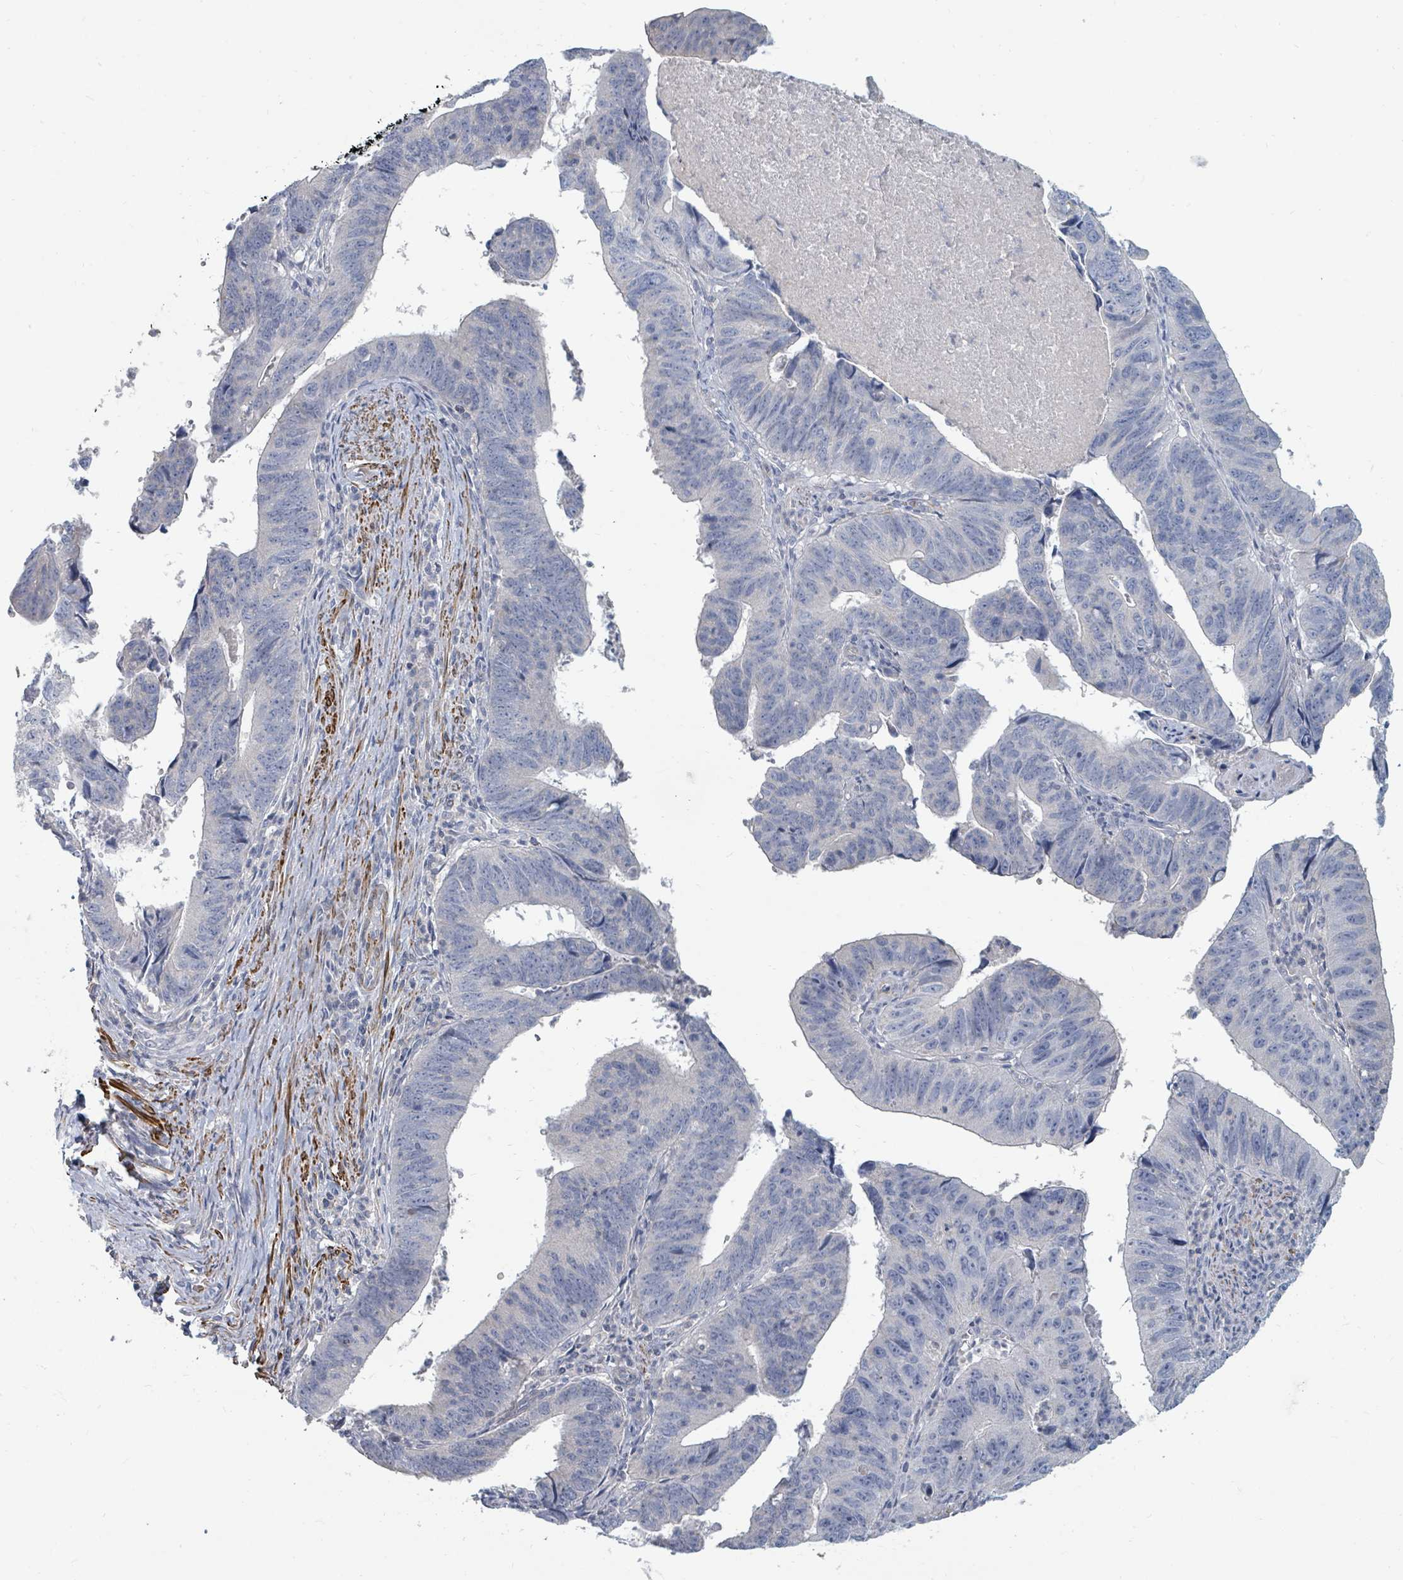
{"staining": {"intensity": "negative", "quantity": "none", "location": "none"}, "tissue": "stomach cancer", "cell_type": "Tumor cells", "image_type": "cancer", "snomed": [{"axis": "morphology", "description": "Adenocarcinoma, NOS"}, {"axis": "topography", "description": "Stomach"}], "caption": "Human adenocarcinoma (stomach) stained for a protein using immunohistochemistry (IHC) demonstrates no positivity in tumor cells.", "gene": "ARGFX", "patient": {"sex": "male", "age": 59}}